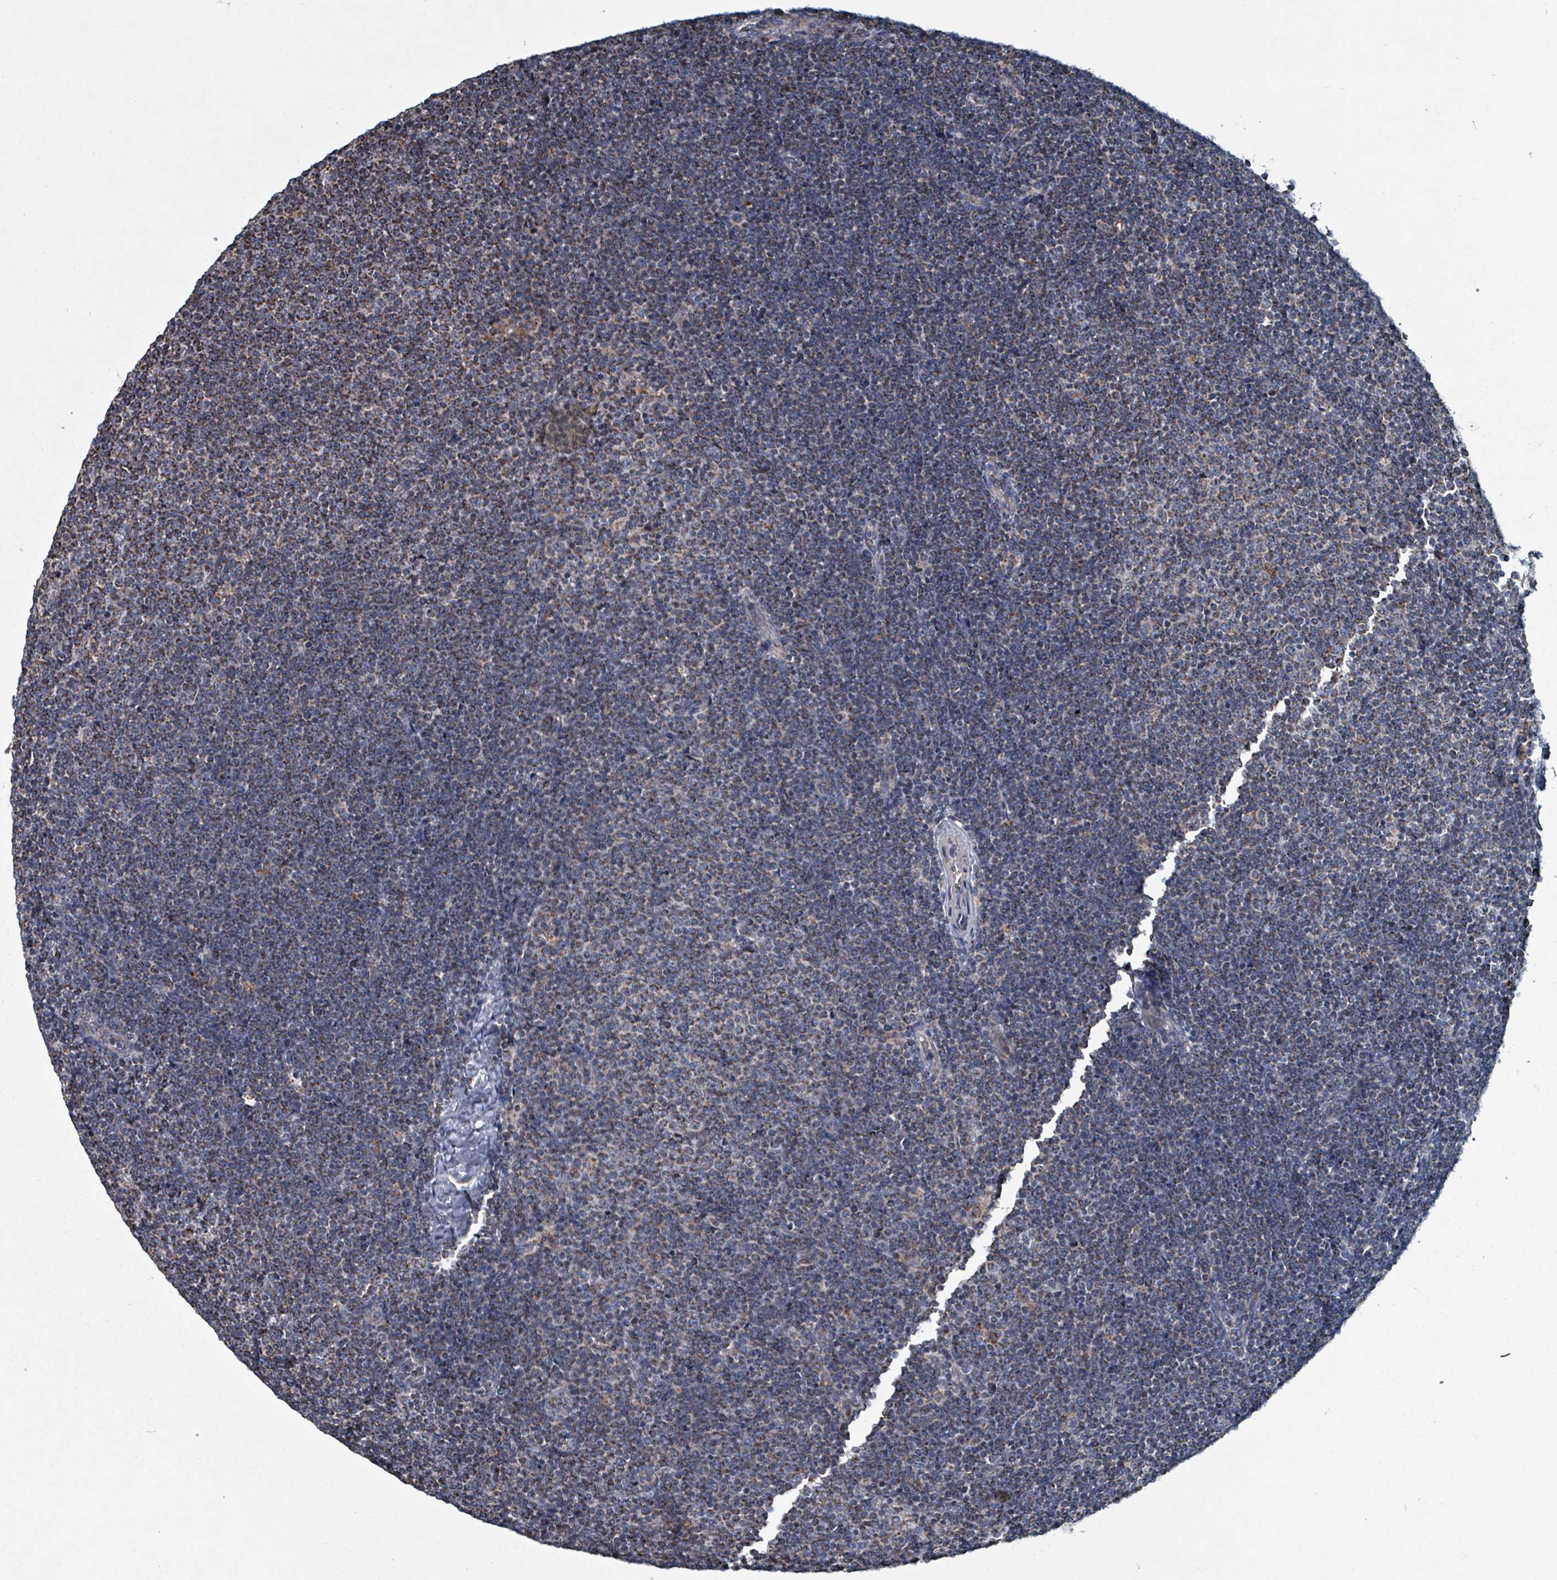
{"staining": {"intensity": "moderate", "quantity": "25%-75%", "location": "cytoplasmic/membranous"}, "tissue": "lymphoma", "cell_type": "Tumor cells", "image_type": "cancer", "snomed": [{"axis": "morphology", "description": "Malignant lymphoma, non-Hodgkin's type, Low grade"}, {"axis": "topography", "description": "Lymph node"}], "caption": "Immunohistochemistry (IHC) image of neoplastic tissue: human malignant lymphoma, non-Hodgkin's type (low-grade) stained using immunohistochemistry reveals medium levels of moderate protein expression localized specifically in the cytoplasmic/membranous of tumor cells, appearing as a cytoplasmic/membranous brown color.", "gene": "ABHD18", "patient": {"sex": "male", "age": 48}}